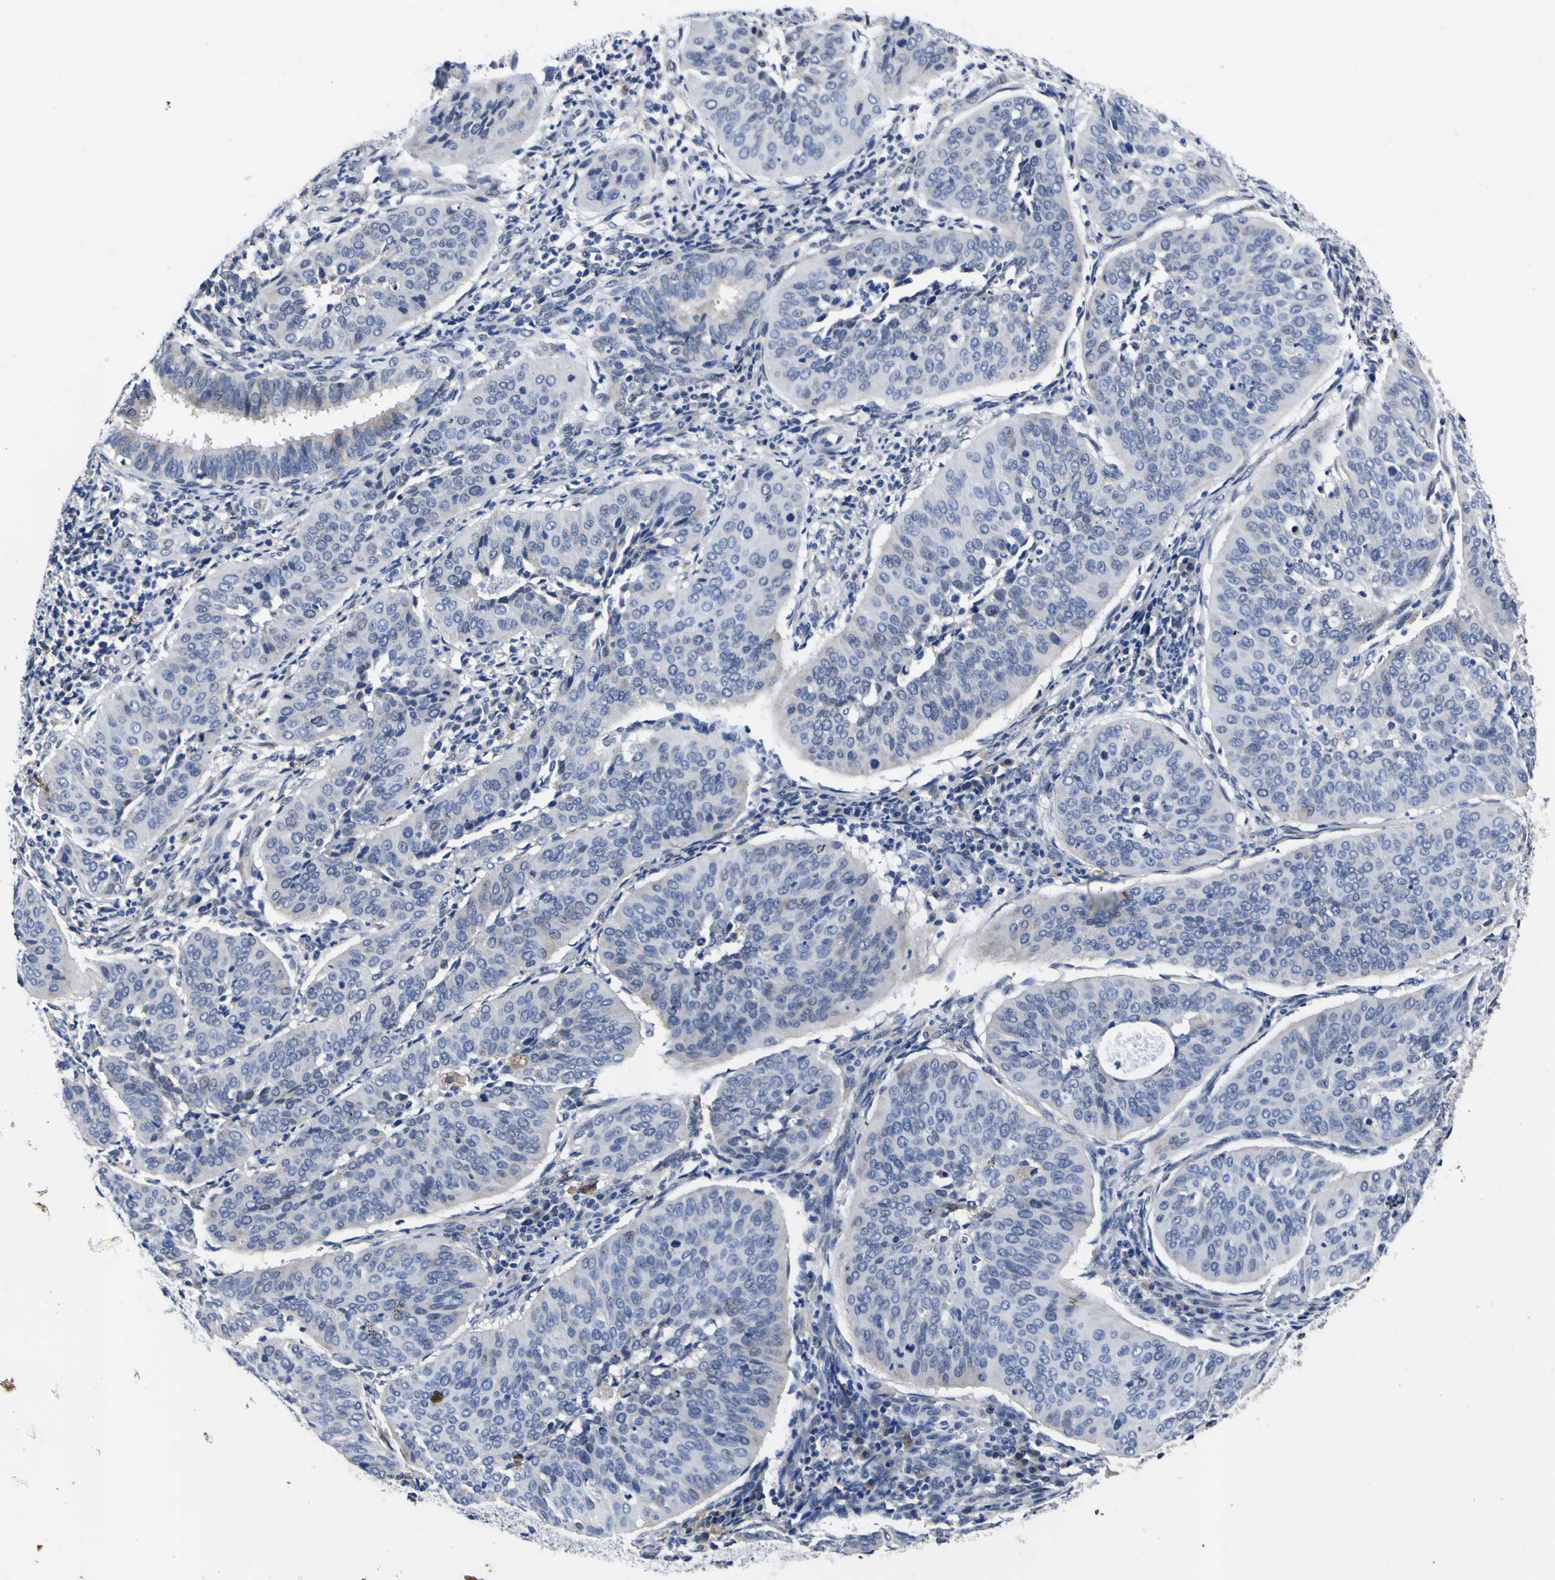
{"staining": {"intensity": "negative", "quantity": "none", "location": "none"}, "tissue": "cervical cancer", "cell_type": "Tumor cells", "image_type": "cancer", "snomed": [{"axis": "morphology", "description": "Normal tissue, NOS"}, {"axis": "morphology", "description": "Squamous cell carcinoma, NOS"}, {"axis": "topography", "description": "Cervix"}], "caption": "The micrograph demonstrates no staining of tumor cells in cervical cancer (squamous cell carcinoma). (IHC, brightfield microscopy, high magnification).", "gene": "IGFLR1", "patient": {"sex": "female", "age": 39}}